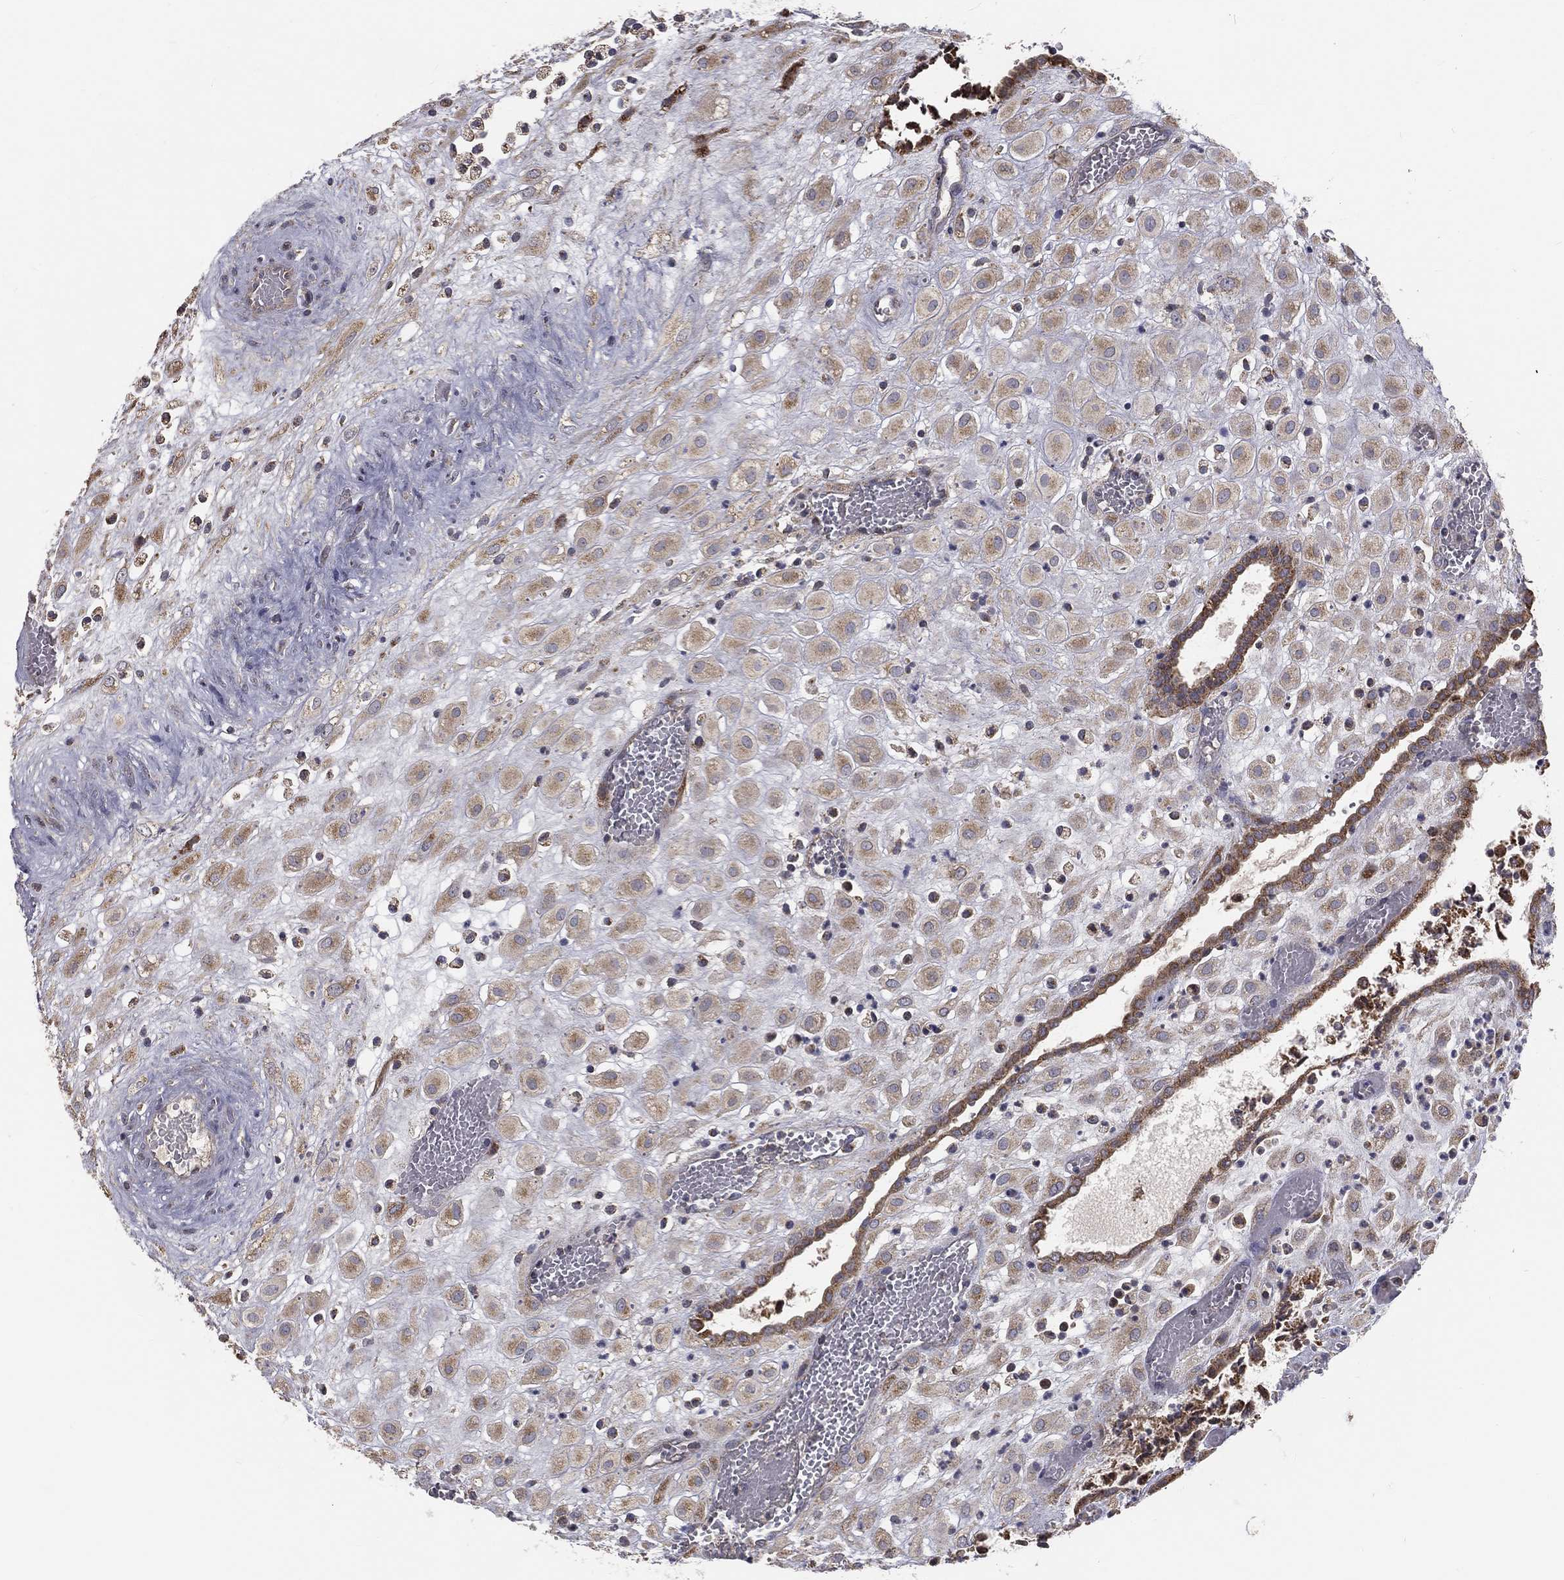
{"staining": {"intensity": "weak", "quantity": "25%-75%", "location": "cytoplasmic/membranous"}, "tissue": "placenta", "cell_type": "Decidual cells", "image_type": "normal", "snomed": [{"axis": "morphology", "description": "Normal tissue, NOS"}, {"axis": "topography", "description": "Placenta"}], "caption": "IHC histopathology image of unremarkable placenta stained for a protein (brown), which exhibits low levels of weak cytoplasmic/membranous positivity in about 25%-75% of decidual cells.", "gene": "GPD1", "patient": {"sex": "female", "age": 24}}